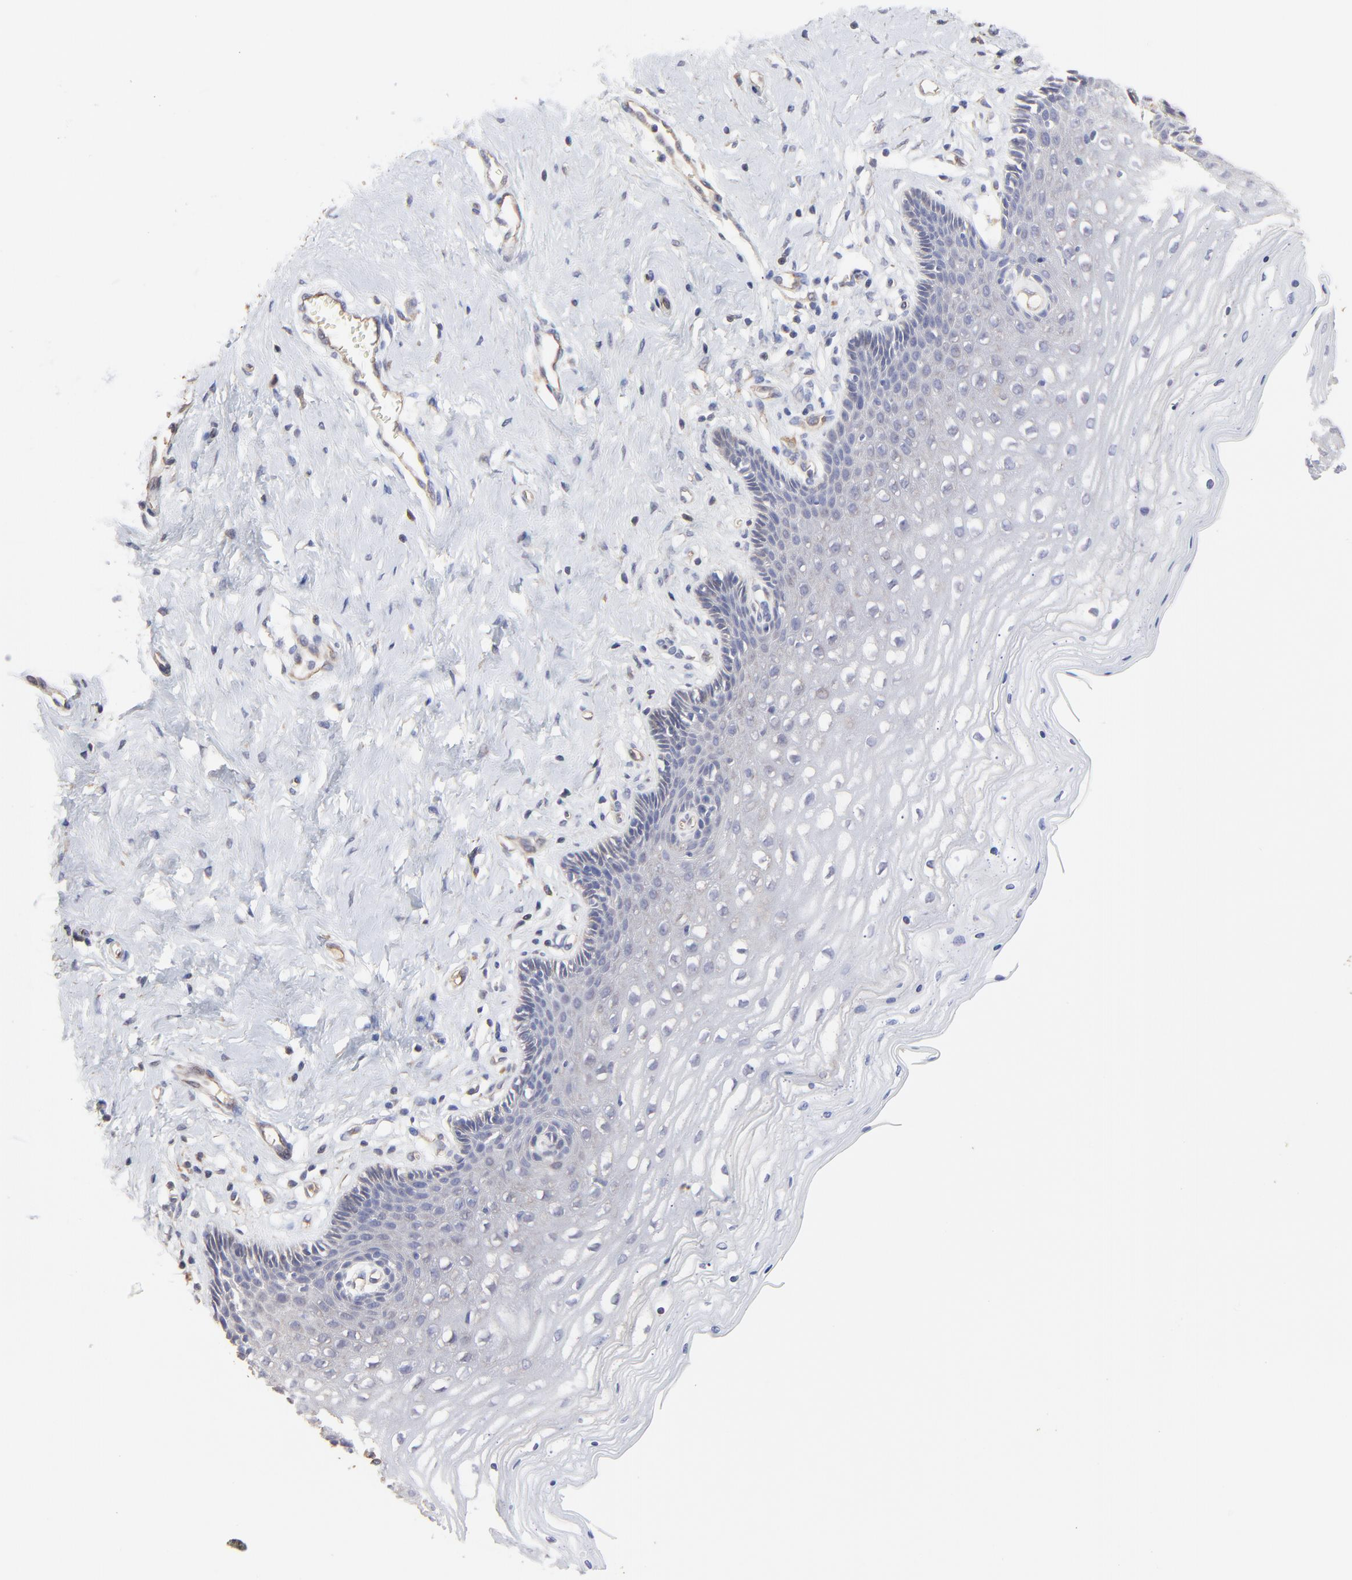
{"staining": {"intensity": "moderate", "quantity": "25%-75%", "location": "cytoplasmic/membranous"}, "tissue": "cervix", "cell_type": "Glandular cells", "image_type": "normal", "snomed": [{"axis": "morphology", "description": "Normal tissue, NOS"}, {"axis": "topography", "description": "Cervix"}], "caption": "Immunohistochemistry (IHC) histopathology image of unremarkable cervix: cervix stained using immunohistochemistry shows medium levels of moderate protein expression localized specifically in the cytoplasmic/membranous of glandular cells, appearing as a cytoplasmic/membranous brown color.", "gene": "ARMT1", "patient": {"sex": "female", "age": 39}}